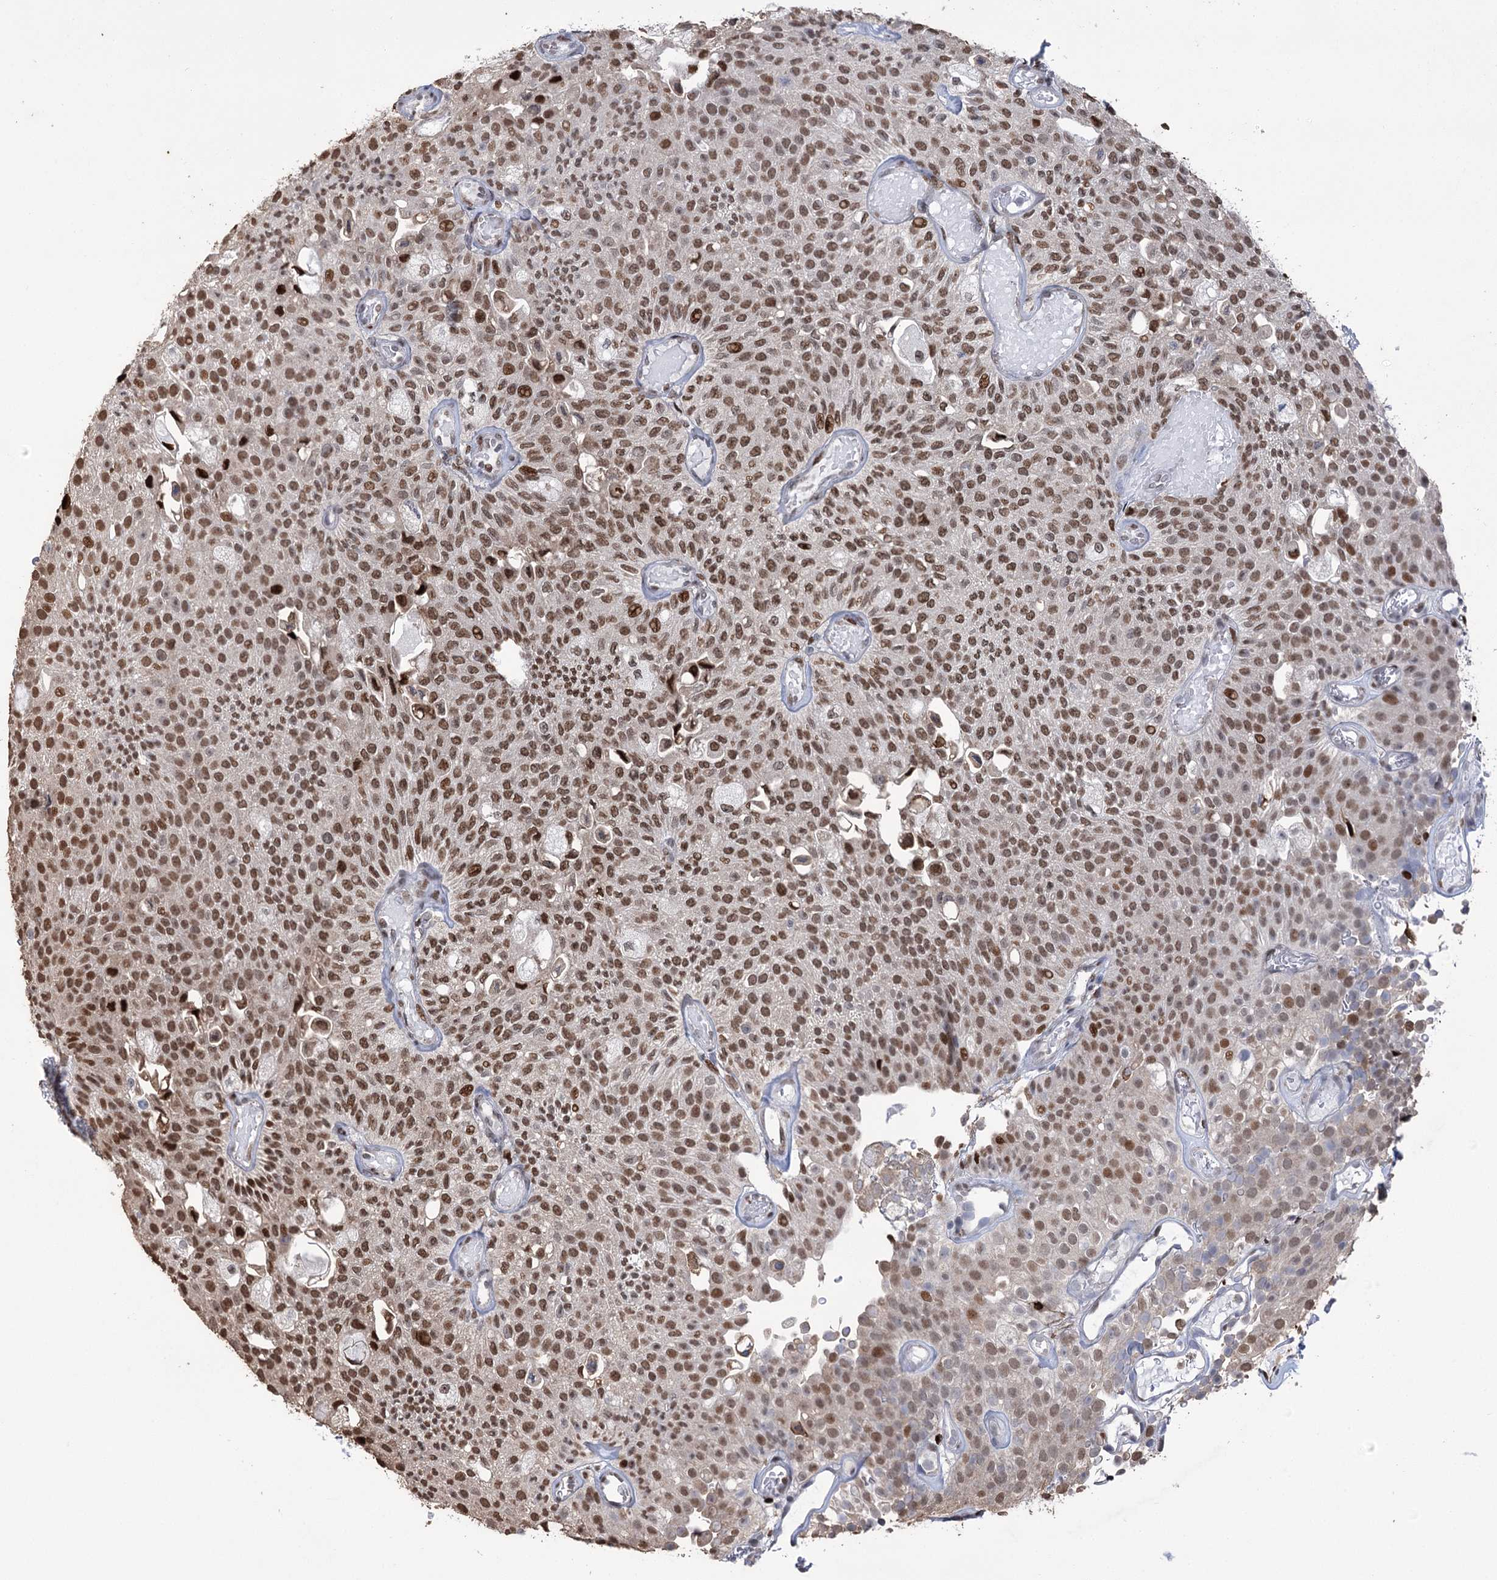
{"staining": {"intensity": "moderate", "quantity": ">75%", "location": "nuclear"}, "tissue": "urothelial cancer", "cell_type": "Tumor cells", "image_type": "cancer", "snomed": [{"axis": "morphology", "description": "Urothelial carcinoma, Low grade"}, {"axis": "topography", "description": "Urinary bladder"}], "caption": "A medium amount of moderate nuclear expression is present in about >75% of tumor cells in urothelial cancer tissue.", "gene": "NFU1", "patient": {"sex": "male", "age": 78}}